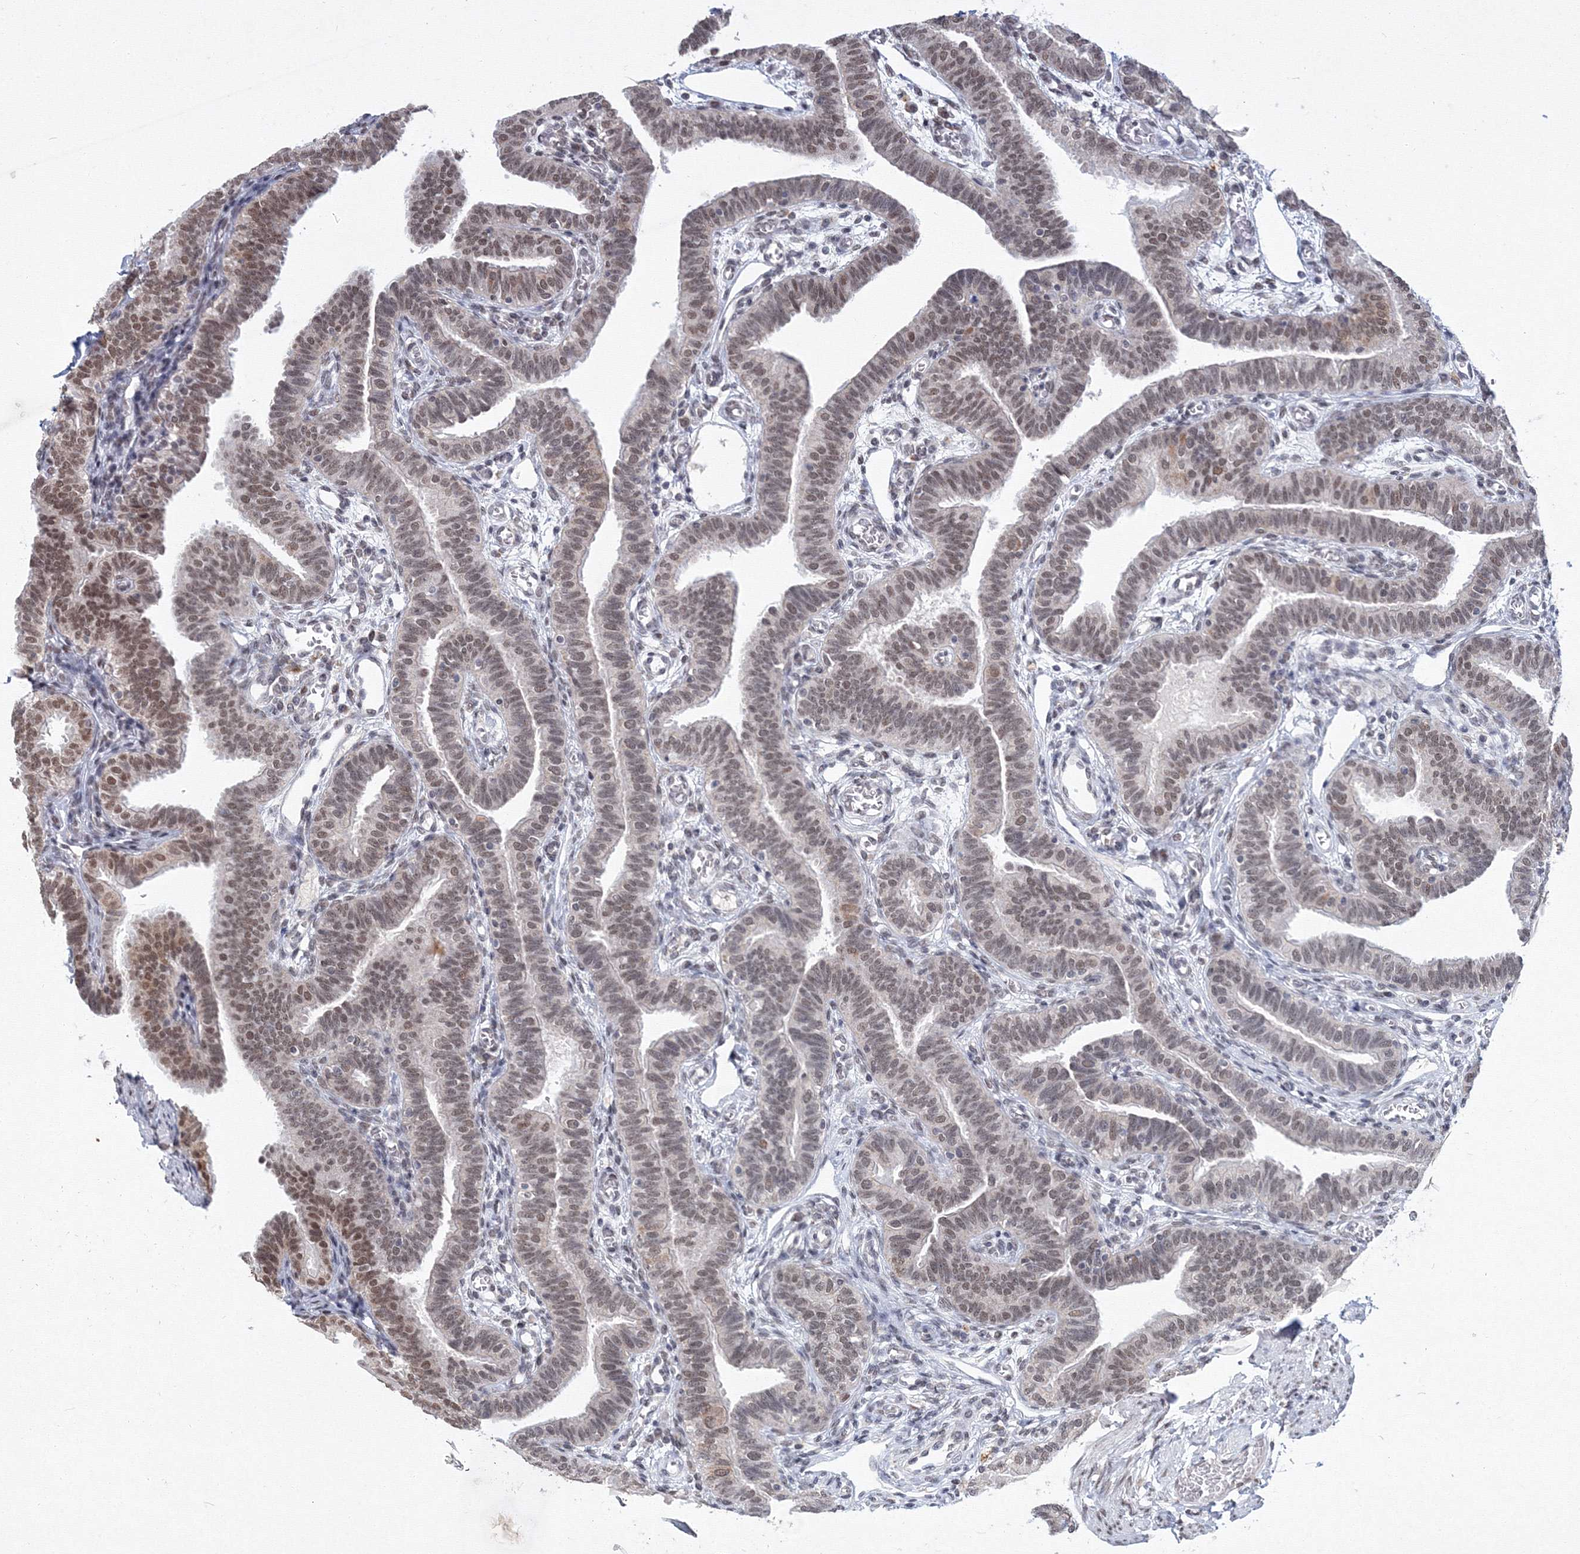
{"staining": {"intensity": "weak", "quantity": ">75%", "location": "nuclear"}, "tissue": "fallopian tube", "cell_type": "Glandular cells", "image_type": "normal", "snomed": [{"axis": "morphology", "description": "Normal tissue, NOS"}, {"axis": "topography", "description": "Fallopian tube"}], "caption": "Glandular cells show low levels of weak nuclear positivity in approximately >75% of cells in unremarkable human fallopian tube.", "gene": "SF3B6", "patient": {"sex": "female", "age": 39}}